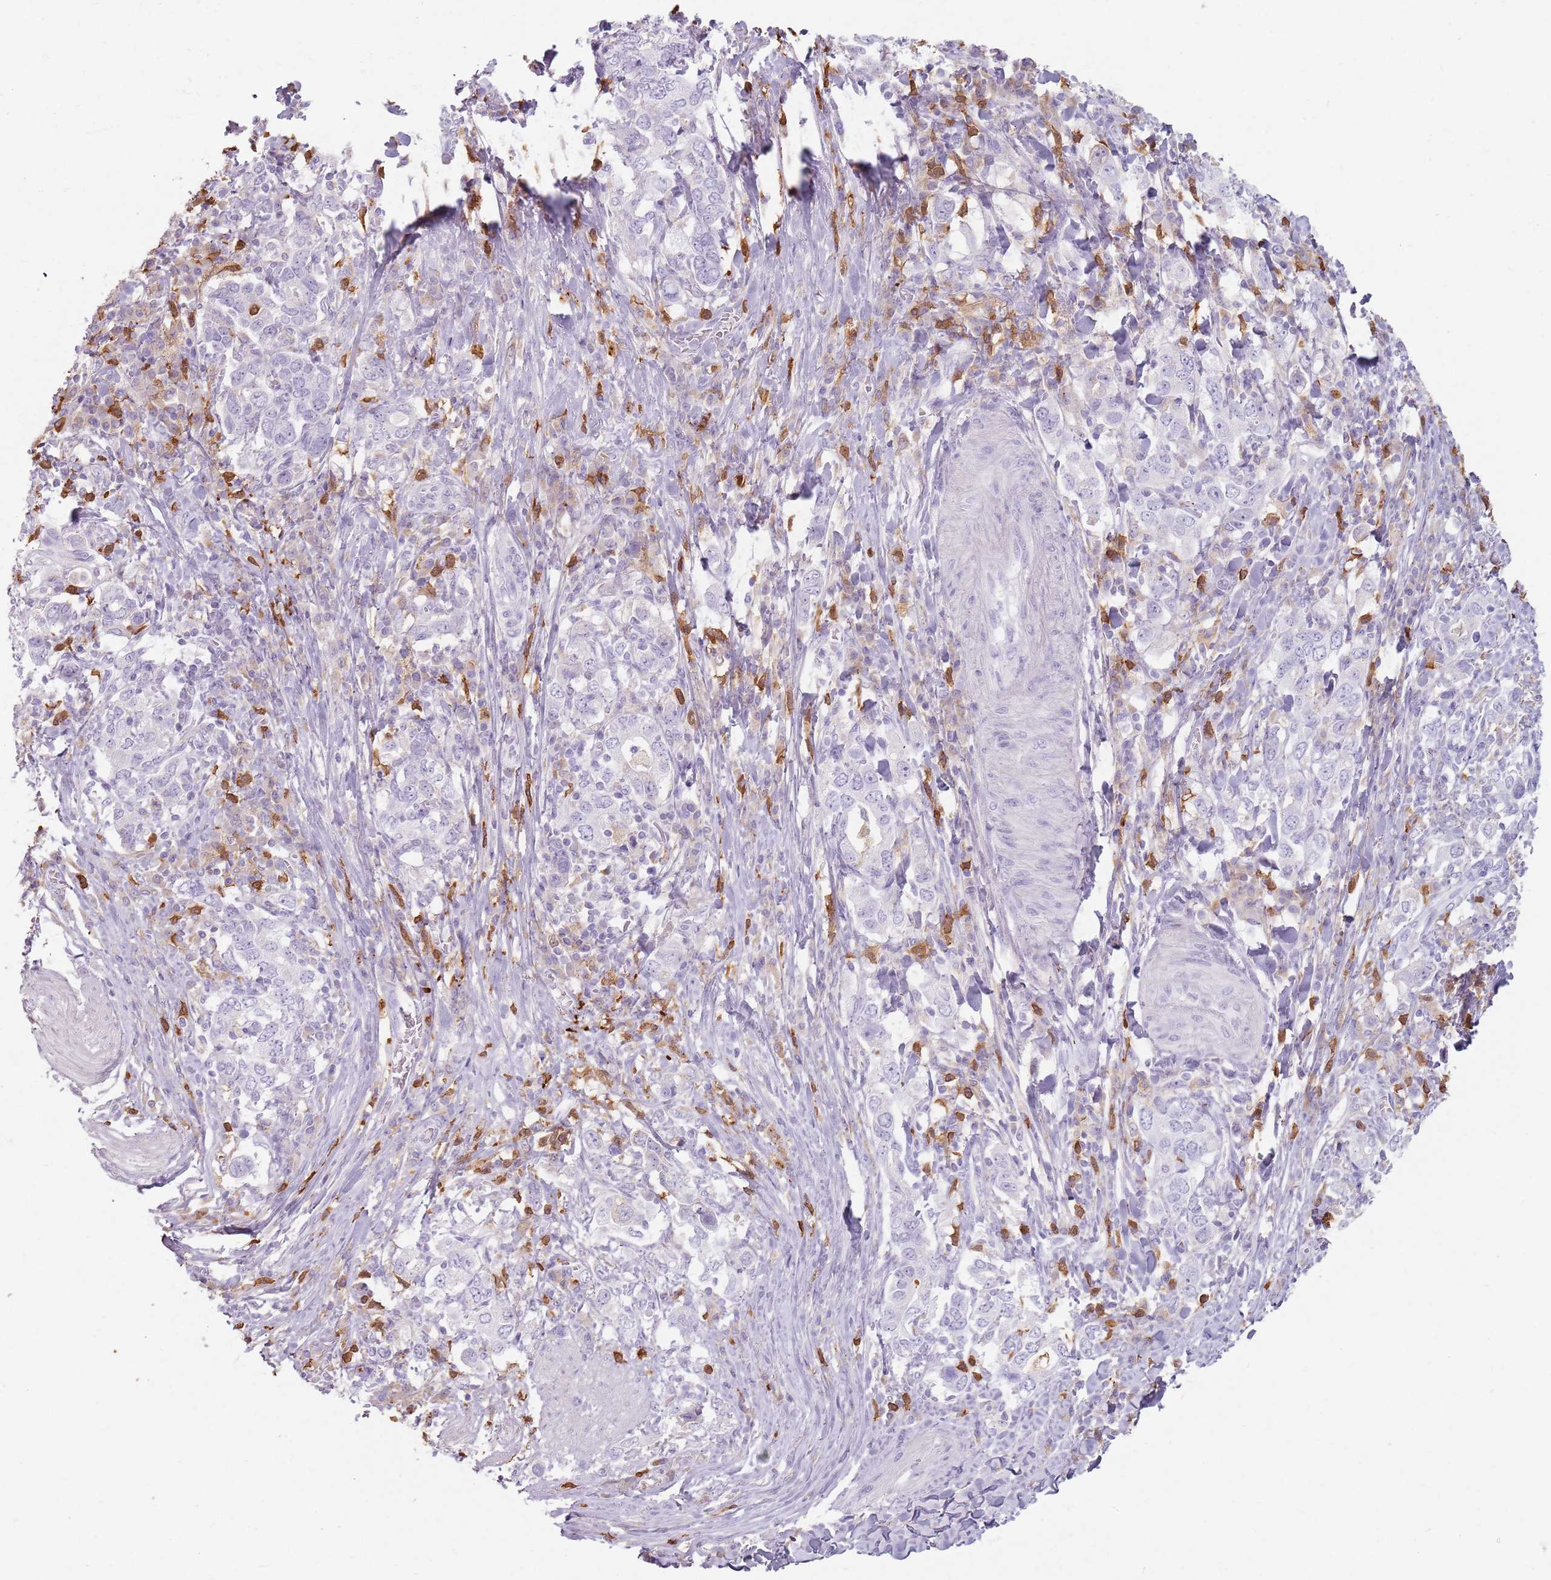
{"staining": {"intensity": "negative", "quantity": "none", "location": "none"}, "tissue": "stomach cancer", "cell_type": "Tumor cells", "image_type": "cancer", "snomed": [{"axis": "morphology", "description": "Adenocarcinoma, NOS"}, {"axis": "topography", "description": "Stomach, upper"}, {"axis": "topography", "description": "Stomach"}], "caption": "This histopathology image is of adenocarcinoma (stomach) stained with immunohistochemistry to label a protein in brown with the nuclei are counter-stained blue. There is no positivity in tumor cells.", "gene": "GDPGP1", "patient": {"sex": "male", "age": 62}}